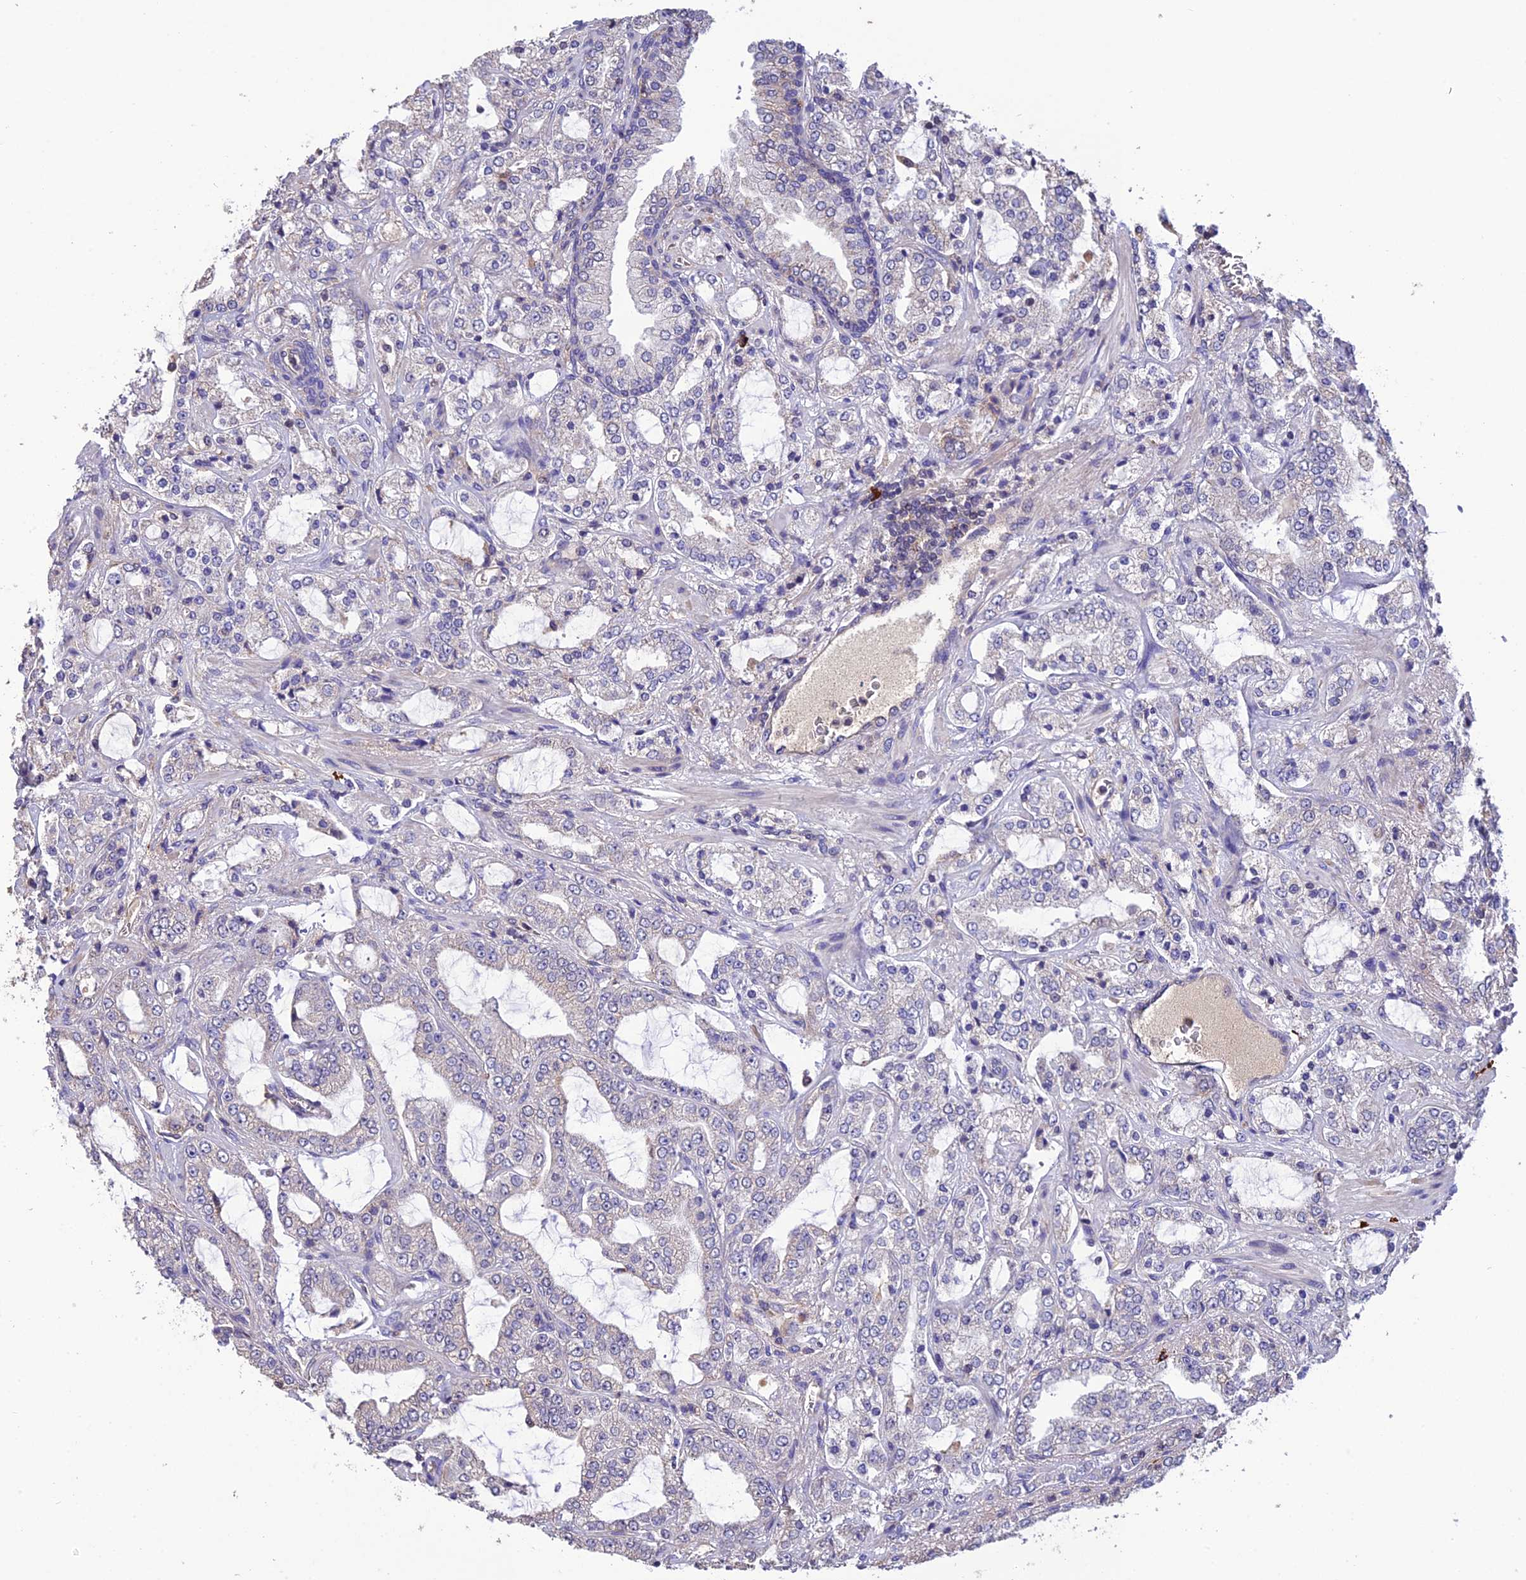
{"staining": {"intensity": "negative", "quantity": "none", "location": "none"}, "tissue": "prostate cancer", "cell_type": "Tumor cells", "image_type": "cancer", "snomed": [{"axis": "morphology", "description": "Adenocarcinoma, High grade"}, {"axis": "topography", "description": "Prostate"}], "caption": "High magnification brightfield microscopy of prostate cancer stained with DAB (3,3'-diaminobenzidine) (brown) and counterstained with hematoxylin (blue): tumor cells show no significant positivity.", "gene": "MIOS", "patient": {"sex": "male", "age": 64}}